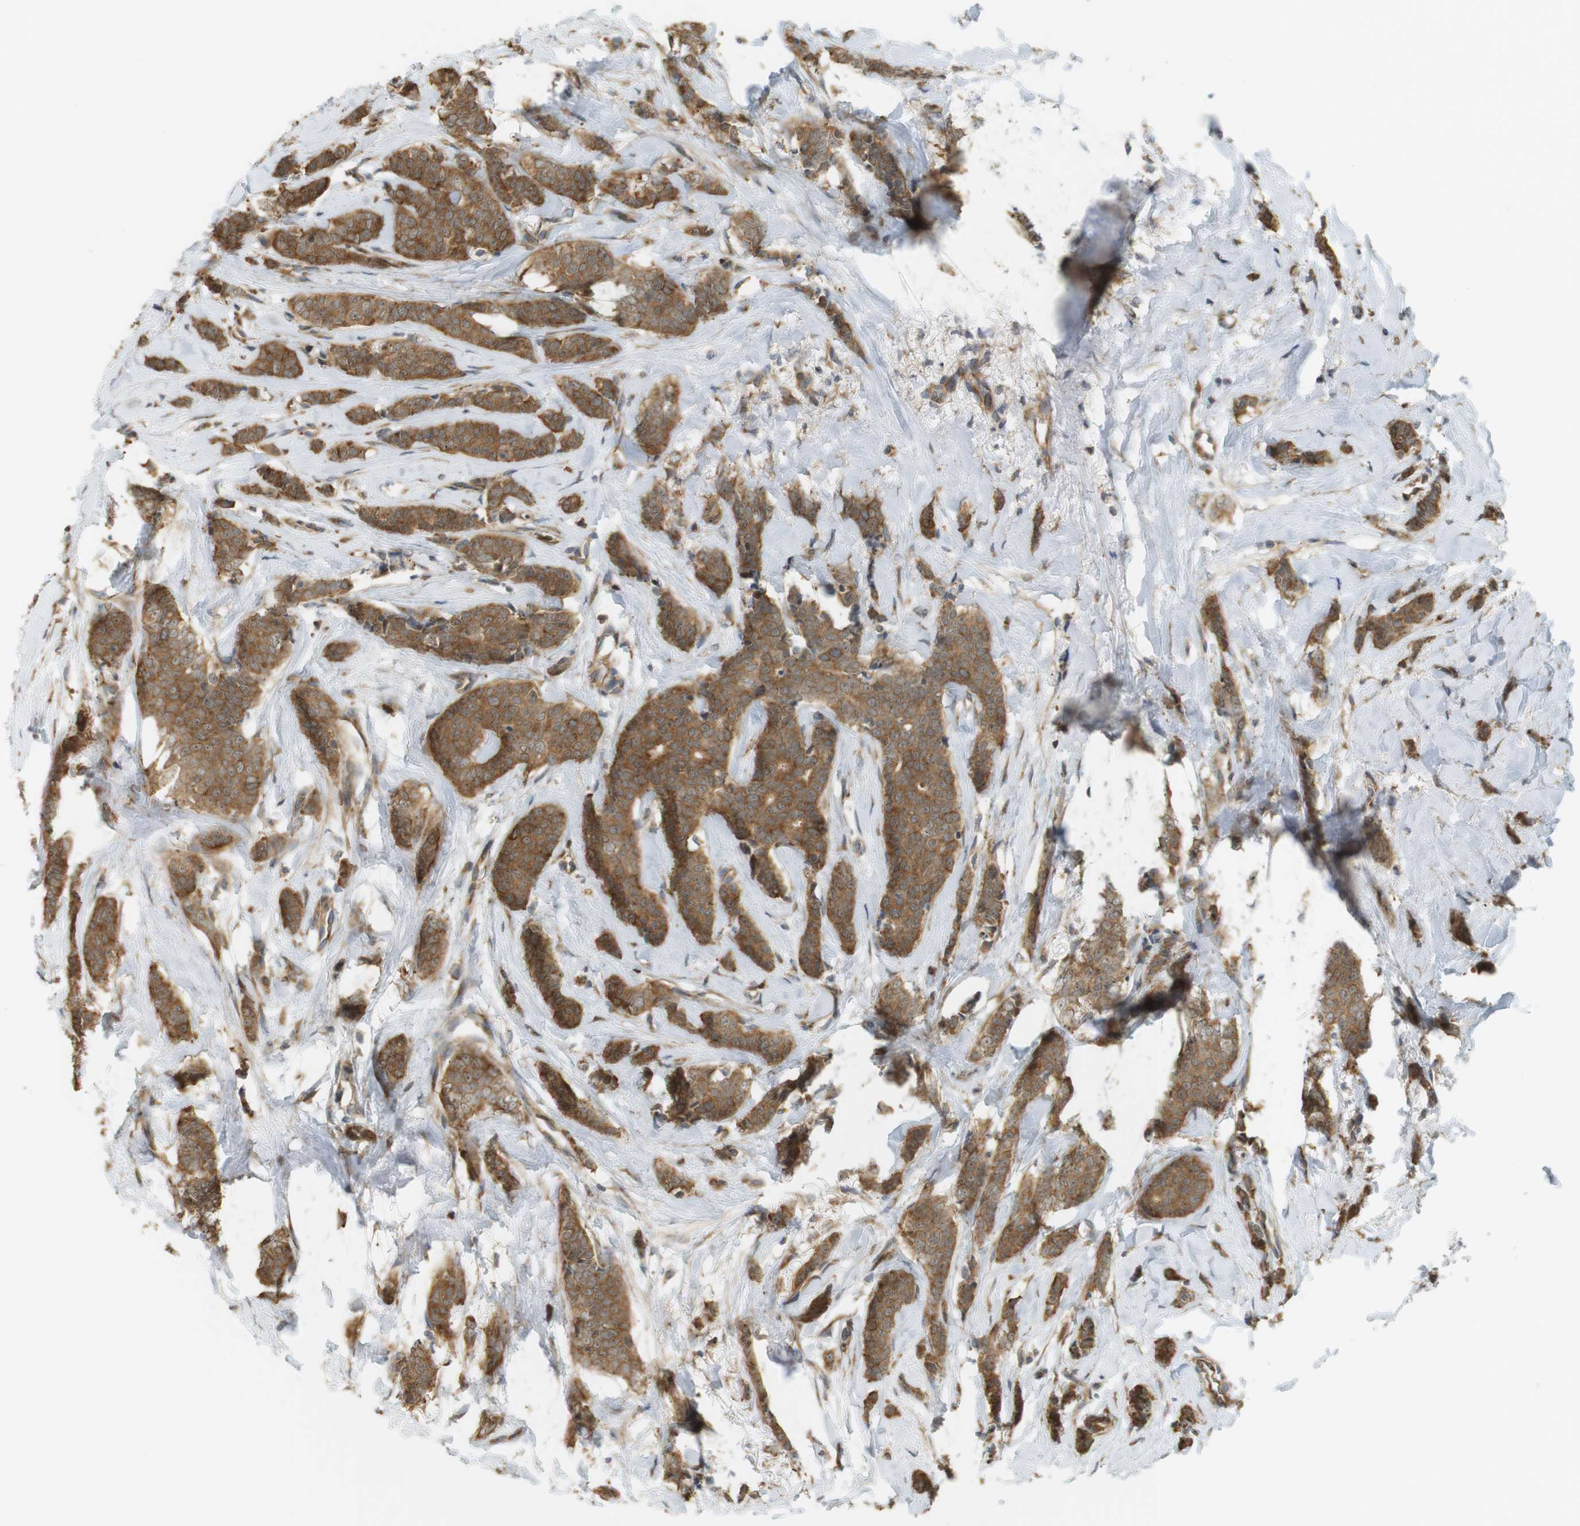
{"staining": {"intensity": "strong", "quantity": ">75%", "location": "cytoplasmic/membranous,nuclear"}, "tissue": "breast cancer", "cell_type": "Tumor cells", "image_type": "cancer", "snomed": [{"axis": "morphology", "description": "Lobular carcinoma"}, {"axis": "topography", "description": "Skin"}, {"axis": "topography", "description": "Breast"}], "caption": "Immunohistochemical staining of human breast cancer (lobular carcinoma) demonstrates high levels of strong cytoplasmic/membranous and nuclear staining in approximately >75% of tumor cells.", "gene": "PA2G4", "patient": {"sex": "female", "age": 46}}